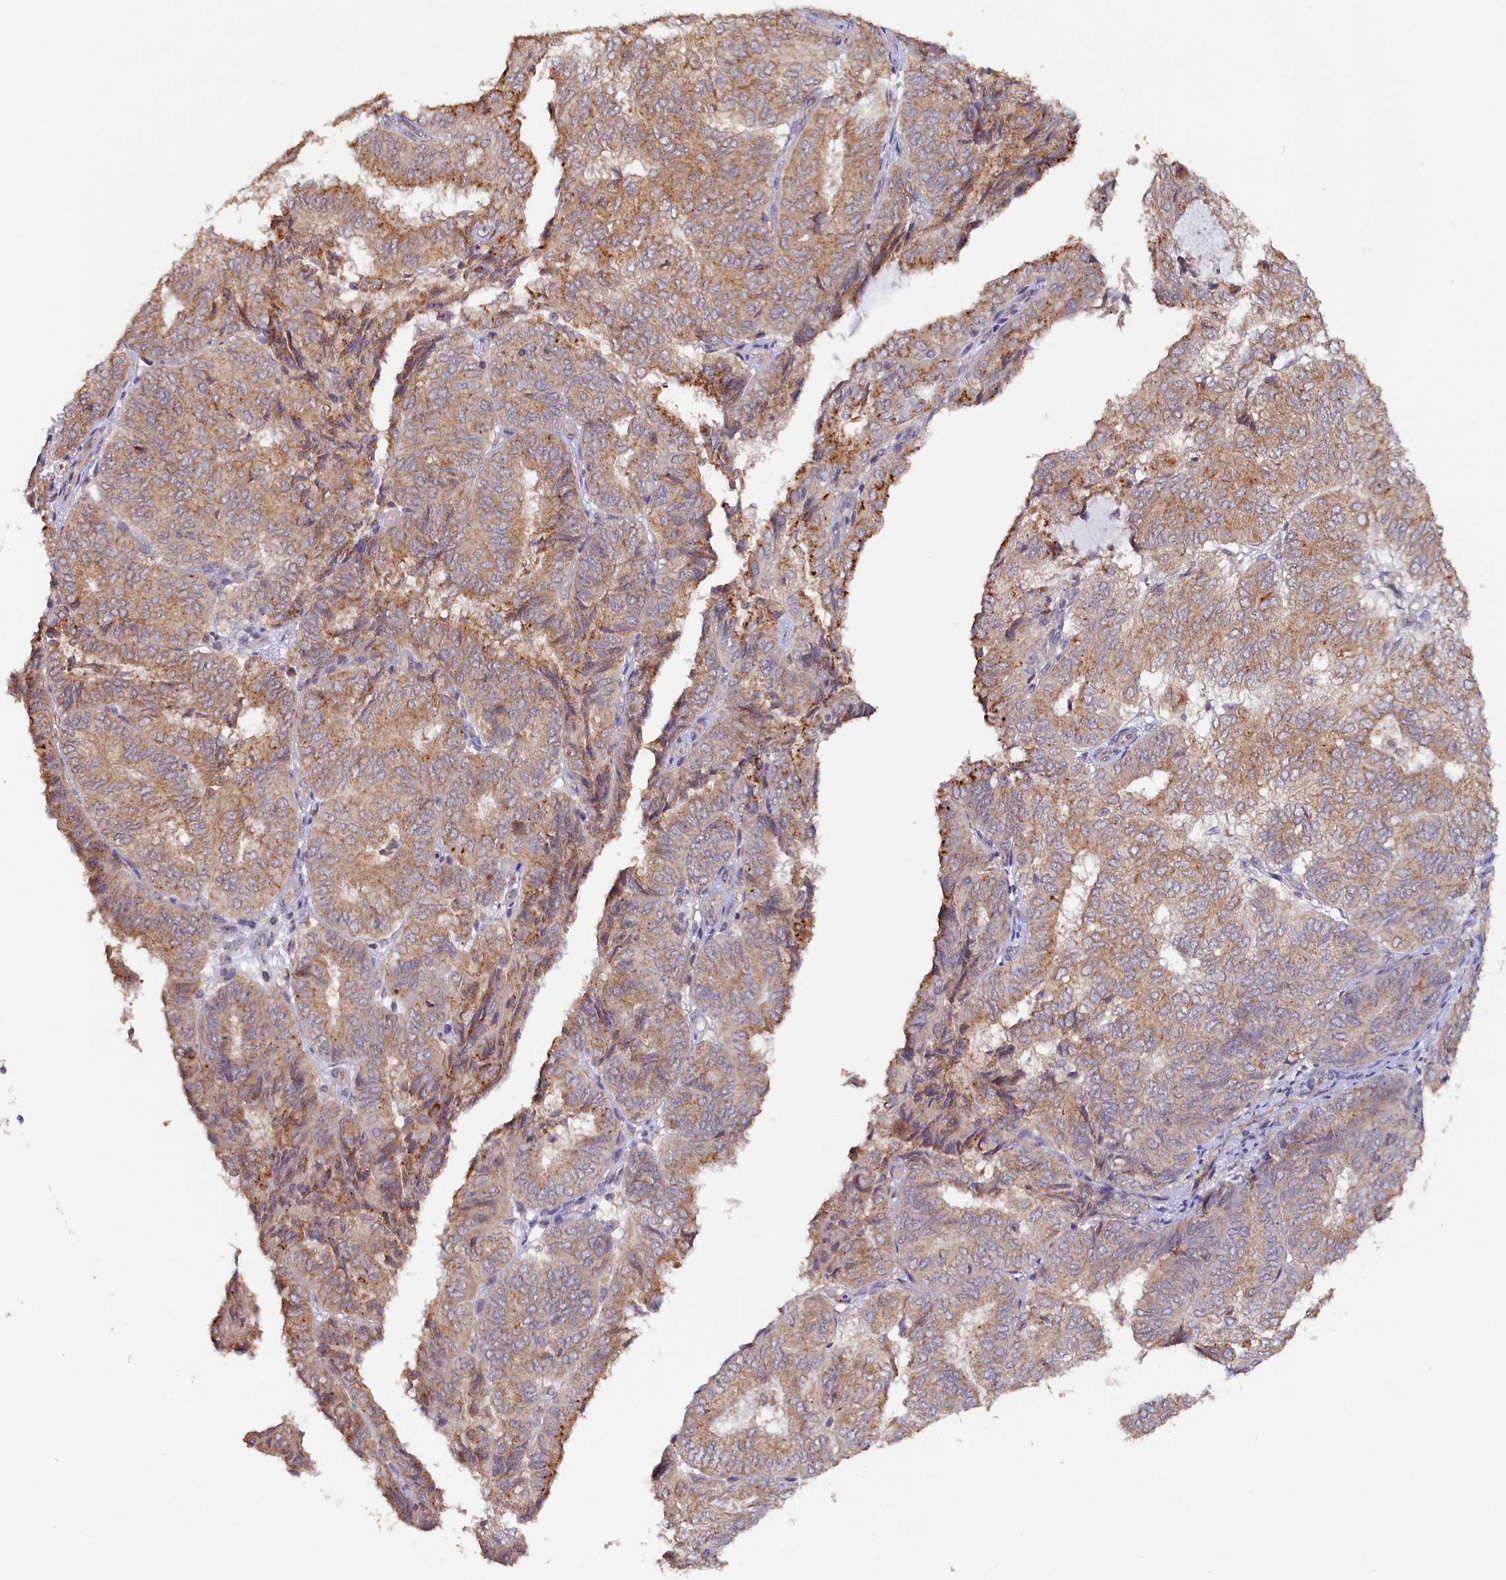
{"staining": {"intensity": "moderate", "quantity": ">75%", "location": "cytoplasmic/membranous"}, "tissue": "endometrial cancer", "cell_type": "Tumor cells", "image_type": "cancer", "snomed": [{"axis": "morphology", "description": "Adenocarcinoma, NOS"}, {"axis": "topography", "description": "Uterus"}], "caption": "Immunohistochemical staining of human endometrial adenocarcinoma displays moderate cytoplasmic/membranous protein expression in approximately >75% of tumor cells.", "gene": "TANGO6", "patient": {"sex": "female", "age": 60}}